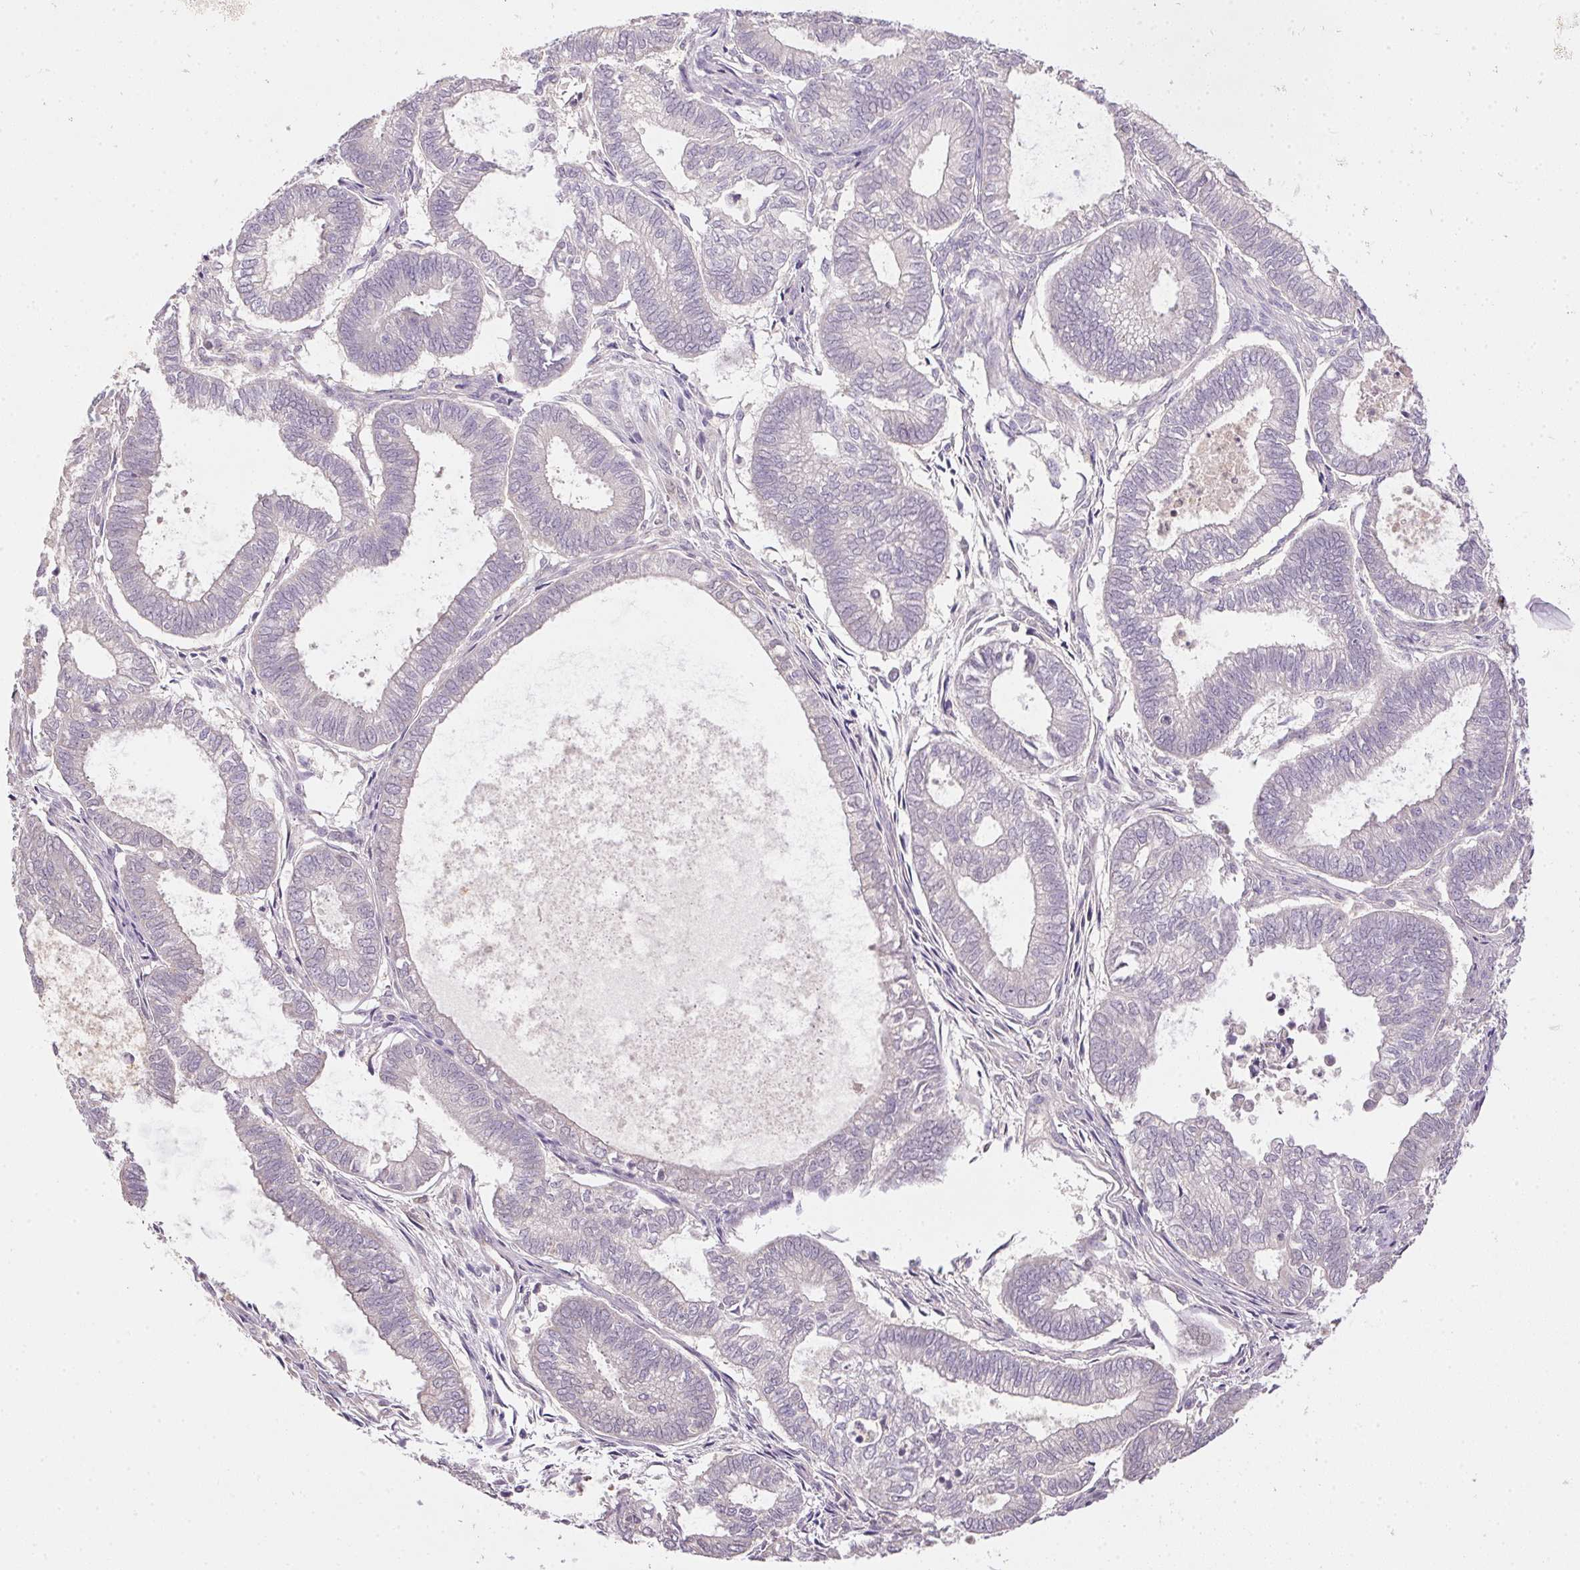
{"staining": {"intensity": "negative", "quantity": "none", "location": "none"}, "tissue": "ovarian cancer", "cell_type": "Tumor cells", "image_type": "cancer", "snomed": [{"axis": "morphology", "description": "Carcinoma, endometroid"}, {"axis": "topography", "description": "Ovary"}], "caption": "An IHC image of ovarian cancer is shown. There is no staining in tumor cells of ovarian cancer.", "gene": "ALDH8A1", "patient": {"sex": "female", "age": 64}}